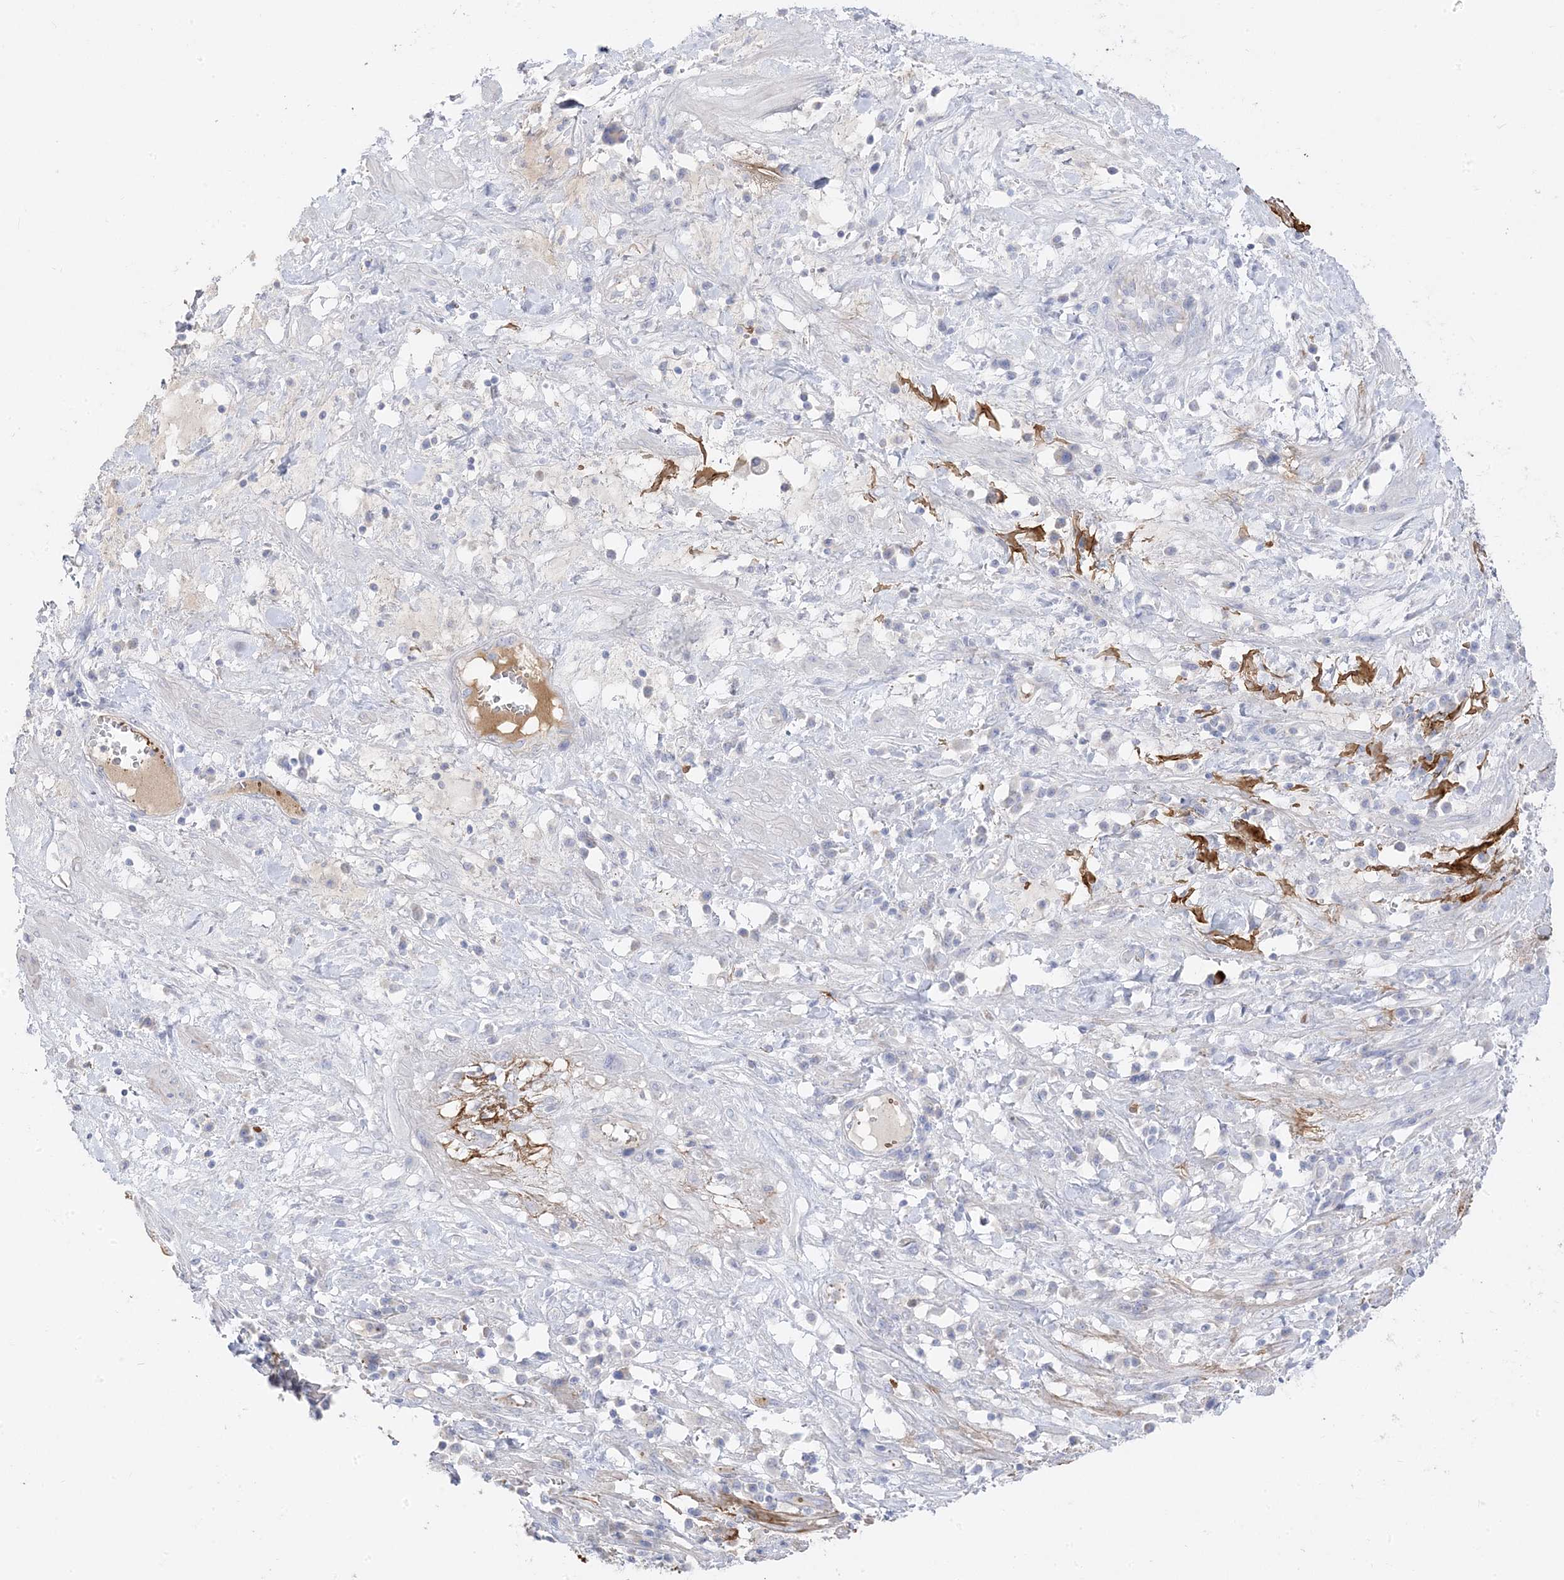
{"staining": {"intensity": "negative", "quantity": "none", "location": "none"}, "tissue": "endometrial cancer", "cell_type": "Tumor cells", "image_type": "cancer", "snomed": [{"axis": "morphology", "description": "Adenocarcinoma, NOS"}, {"axis": "topography", "description": "Endometrium"}], "caption": "This is an immunohistochemistry histopathology image of endometrial cancer (adenocarcinoma). There is no staining in tumor cells.", "gene": "TRANK1", "patient": {"sex": "female", "age": 49}}